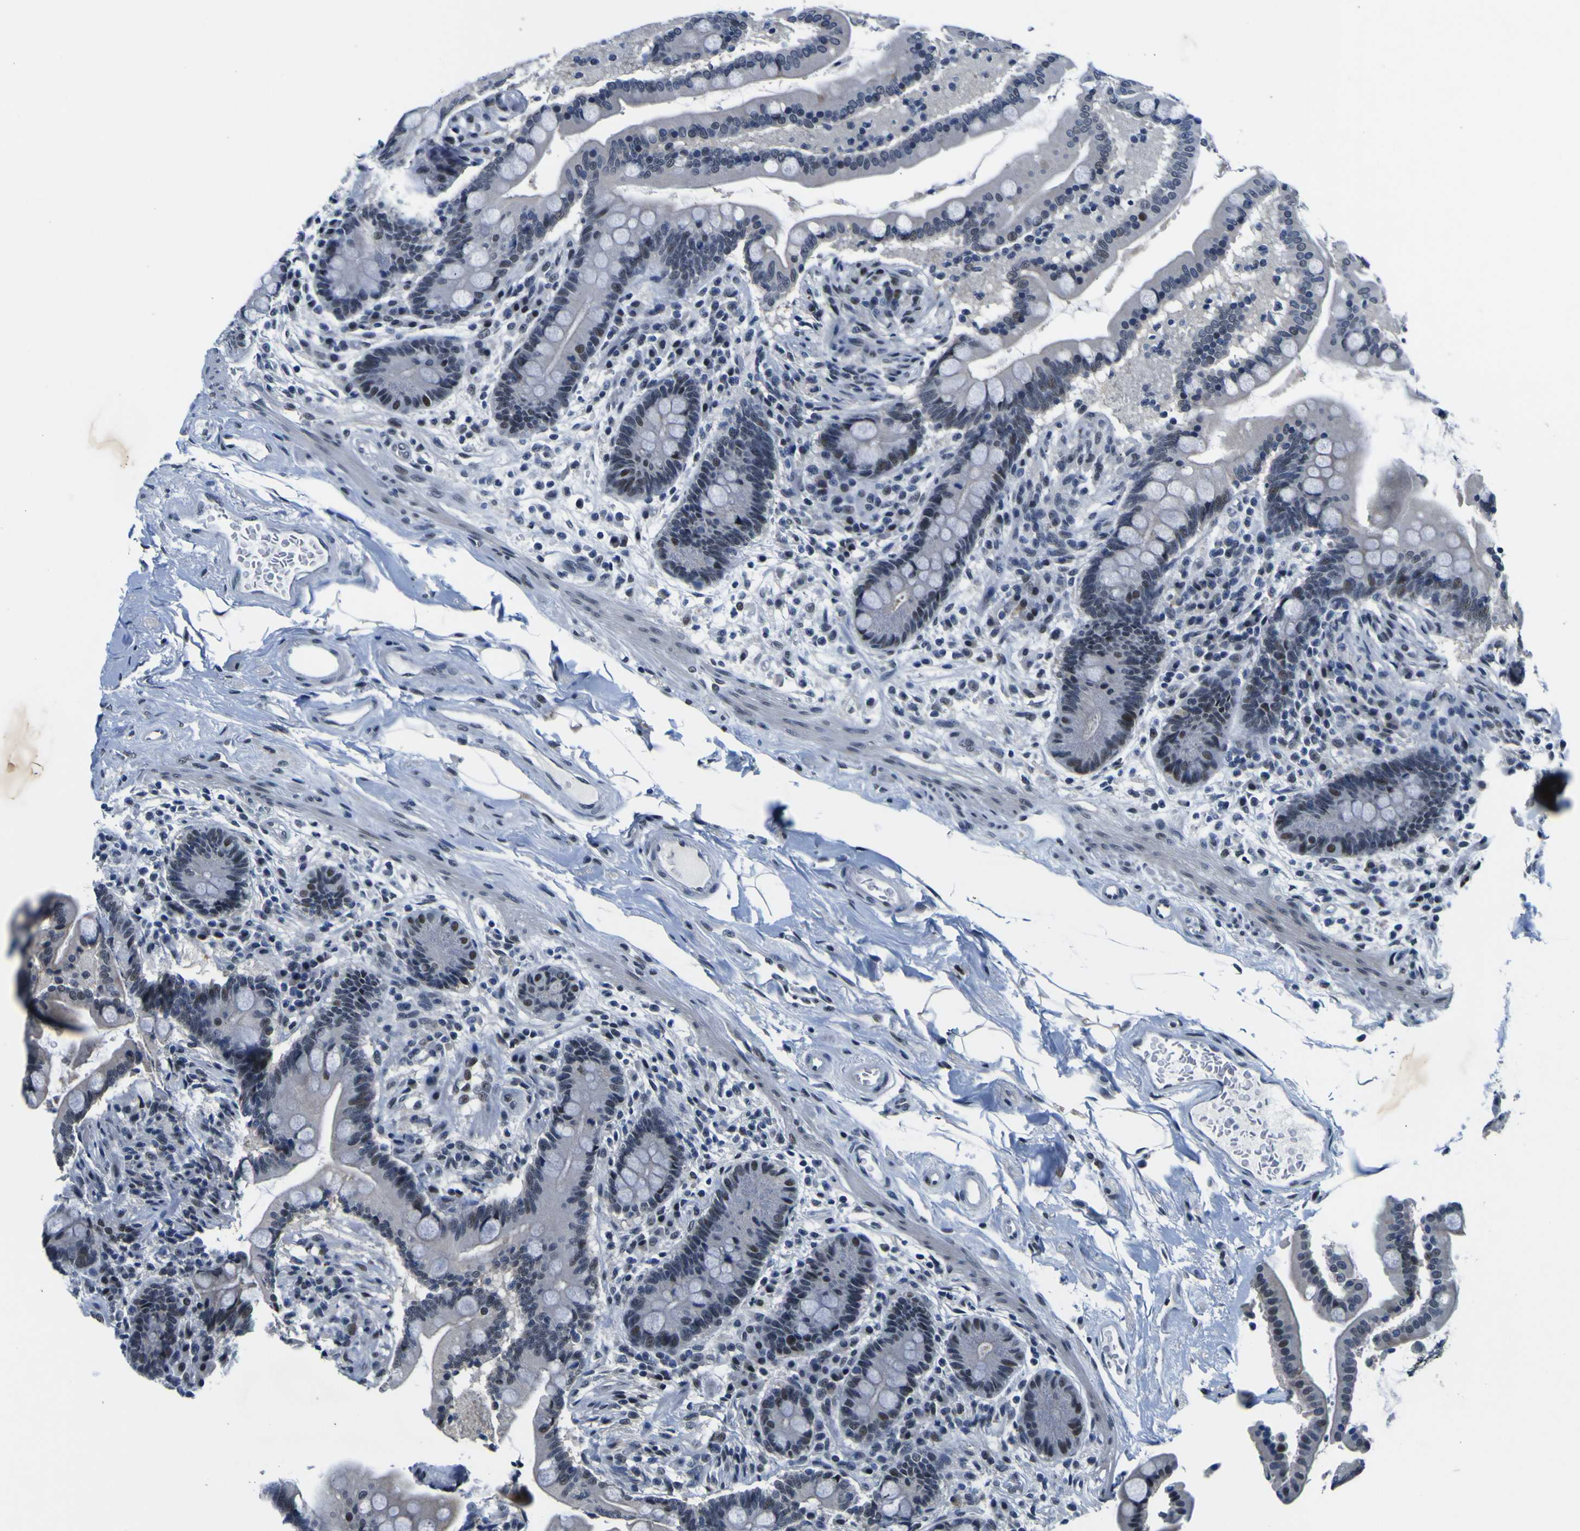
{"staining": {"intensity": "negative", "quantity": "none", "location": "none"}, "tissue": "colon", "cell_type": "Endothelial cells", "image_type": "normal", "snomed": [{"axis": "morphology", "description": "Normal tissue, NOS"}, {"axis": "topography", "description": "Colon"}], "caption": "Immunohistochemical staining of benign colon reveals no significant positivity in endothelial cells. (Immunohistochemistry, brightfield microscopy, high magnification).", "gene": "CUL4B", "patient": {"sex": "male", "age": 73}}